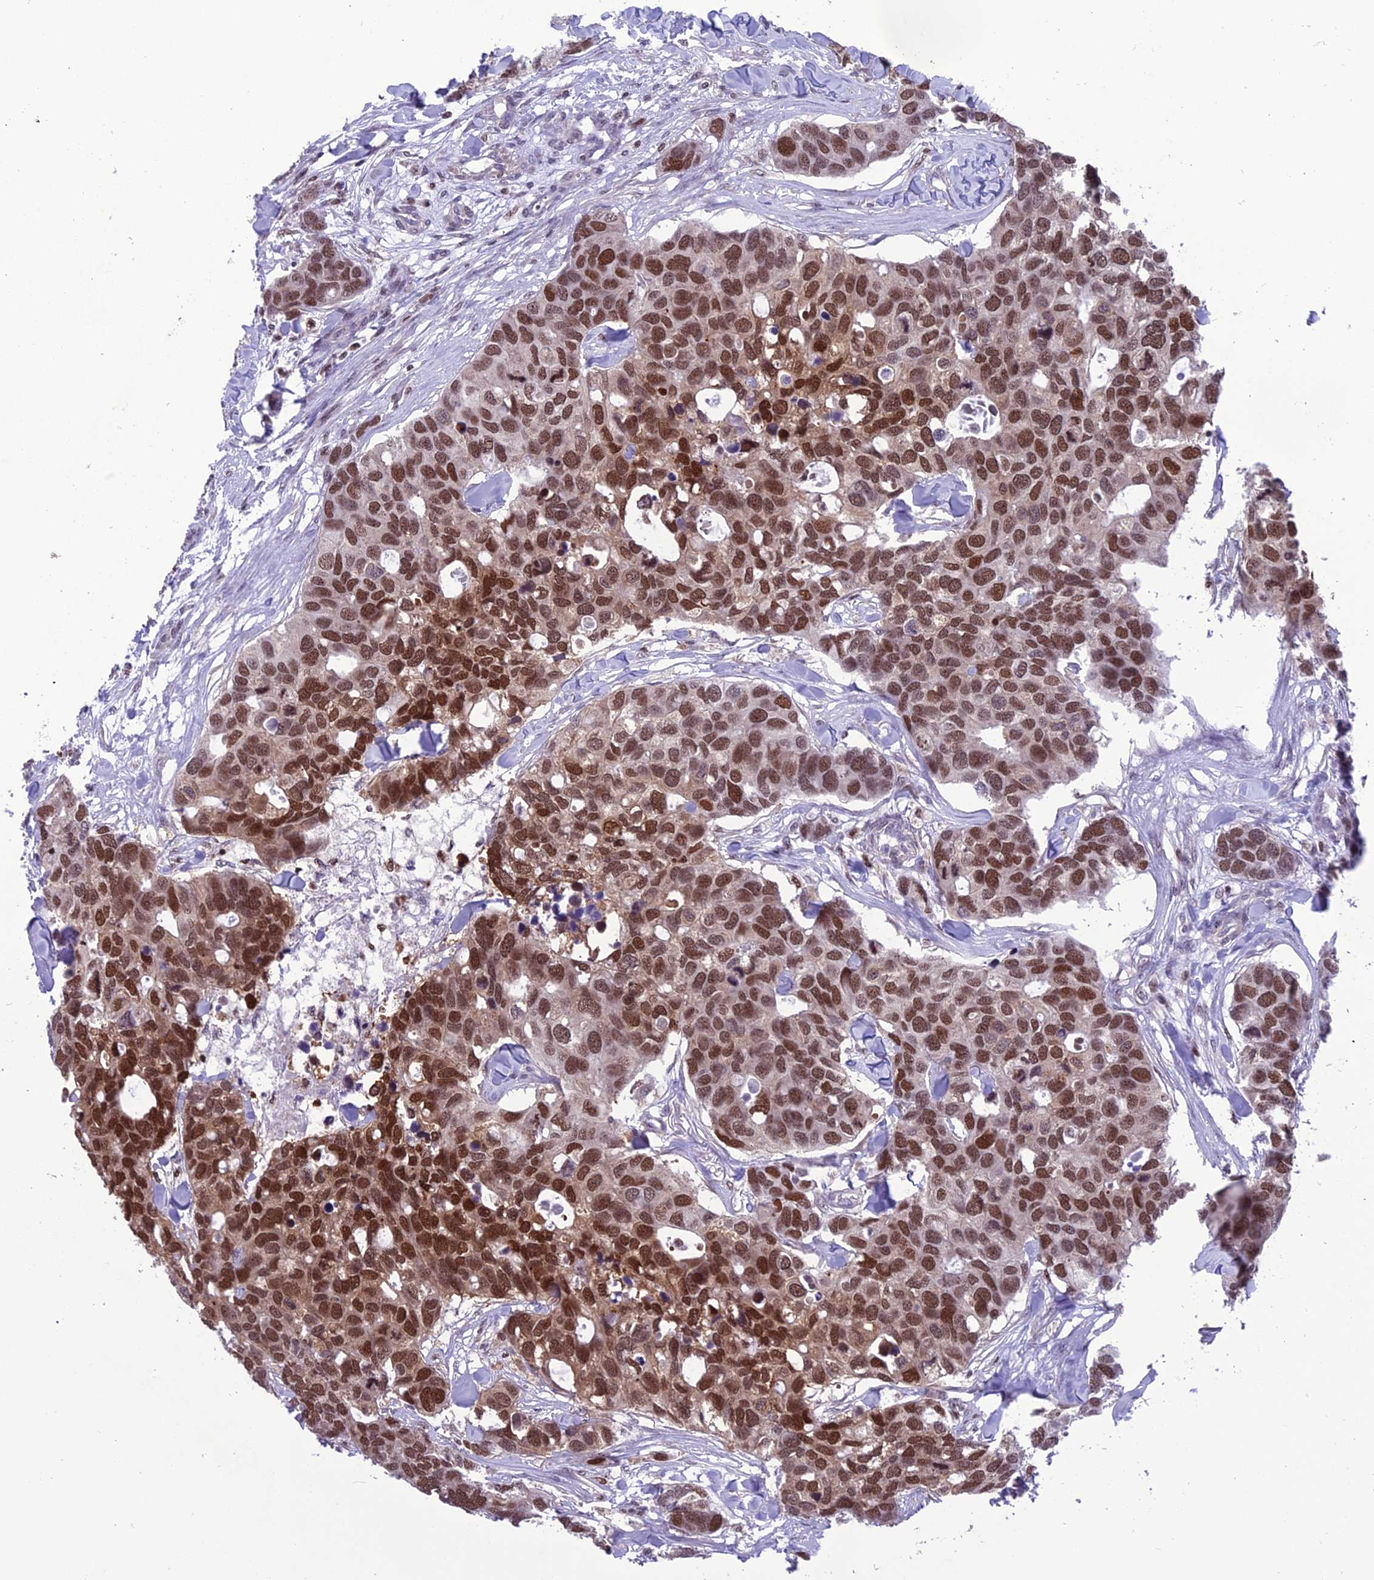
{"staining": {"intensity": "strong", "quantity": ">75%", "location": "nuclear"}, "tissue": "breast cancer", "cell_type": "Tumor cells", "image_type": "cancer", "snomed": [{"axis": "morphology", "description": "Duct carcinoma"}, {"axis": "topography", "description": "Breast"}], "caption": "Human breast infiltrating ductal carcinoma stained with a brown dye reveals strong nuclear positive staining in about >75% of tumor cells.", "gene": "MIS12", "patient": {"sex": "female", "age": 83}}